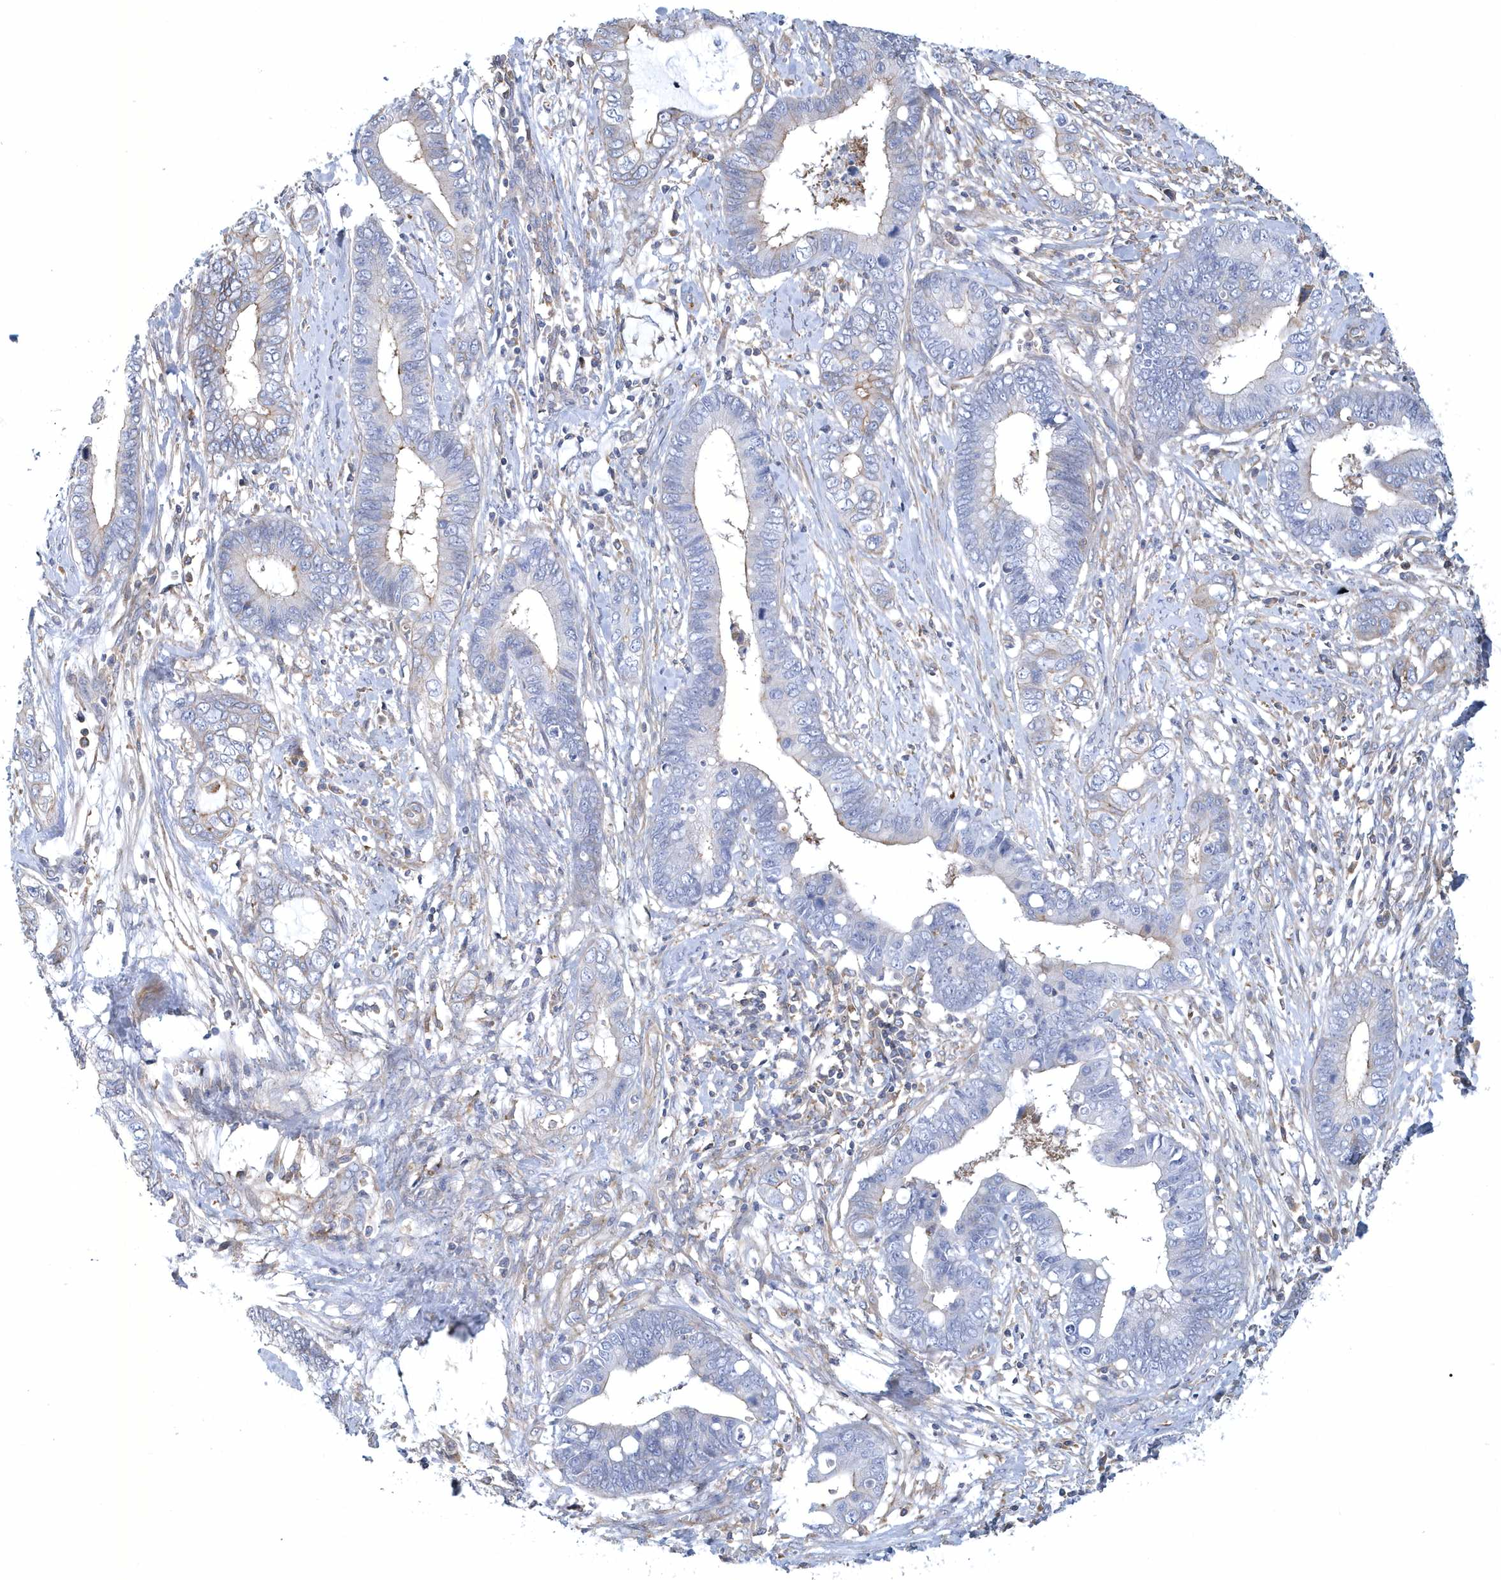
{"staining": {"intensity": "negative", "quantity": "none", "location": "none"}, "tissue": "cervical cancer", "cell_type": "Tumor cells", "image_type": "cancer", "snomed": [{"axis": "morphology", "description": "Adenocarcinoma, NOS"}, {"axis": "topography", "description": "Cervix"}], "caption": "Immunohistochemical staining of human cervical adenocarcinoma exhibits no significant staining in tumor cells. (DAB (3,3'-diaminobenzidine) immunohistochemistry with hematoxylin counter stain).", "gene": "ARAP2", "patient": {"sex": "female", "age": 44}}